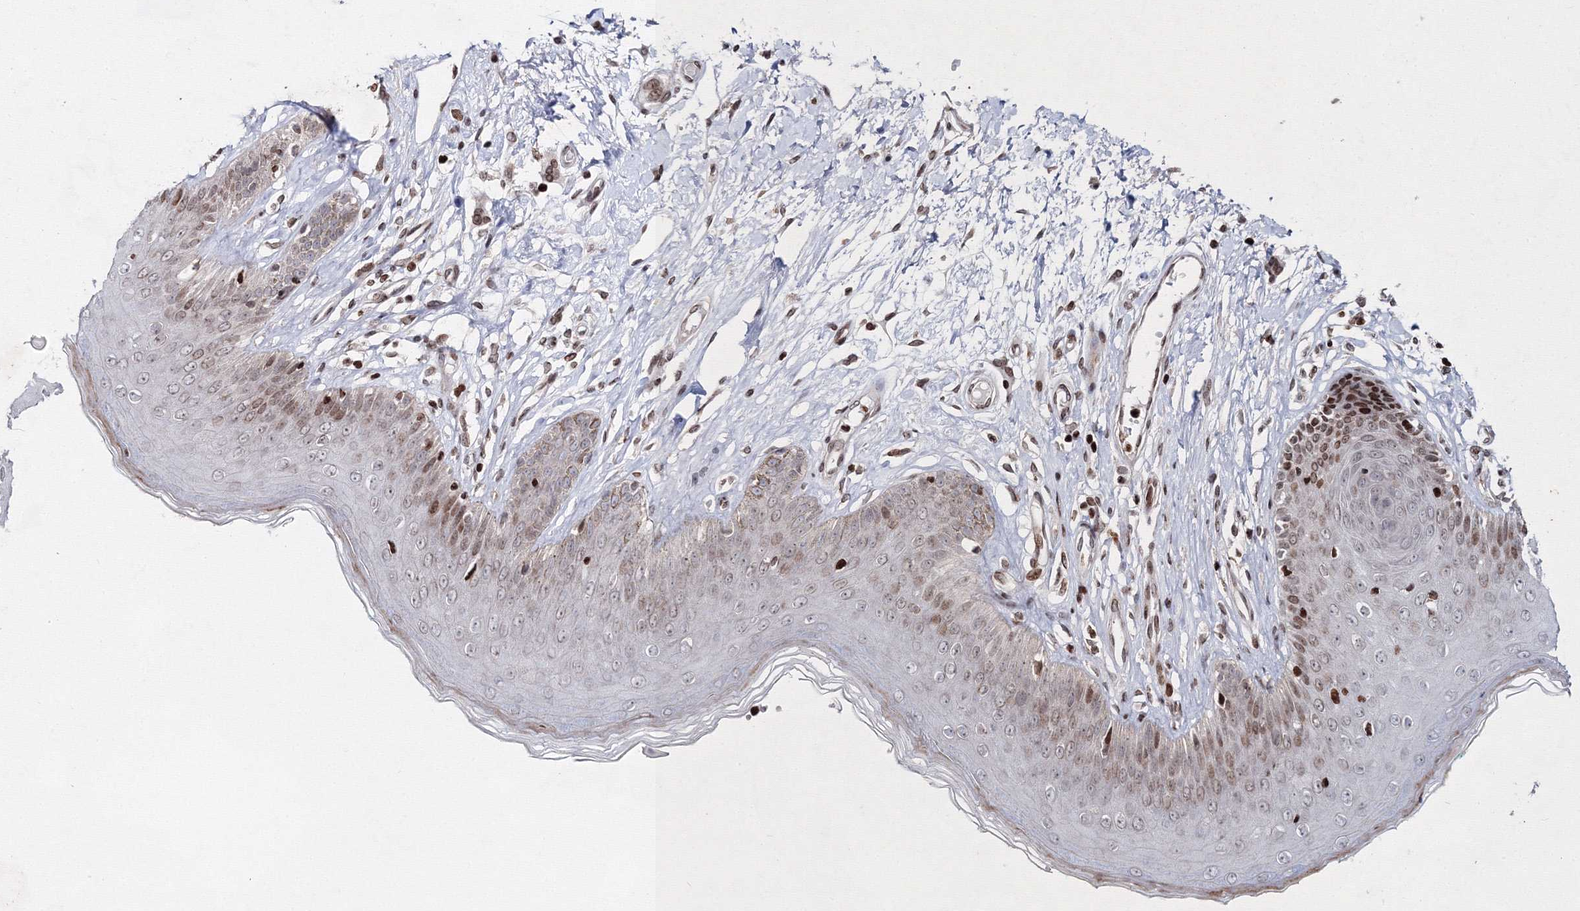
{"staining": {"intensity": "moderate", "quantity": "<25%", "location": "nuclear"}, "tissue": "skin", "cell_type": "Epidermal cells", "image_type": "normal", "snomed": [{"axis": "morphology", "description": "Normal tissue, NOS"}, {"axis": "morphology", "description": "Squamous cell carcinoma, NOS"}, {"axis": "topography", "description": "Vulva"}], "caption": "Immunohistochemistry (DAB) staining of unremarkable human skin demonstrates moderate nuclear protein staining in about <25% of epidermal cells.", "gene": "SMIM29", "patient": {"sex": "female", "age": 85}}